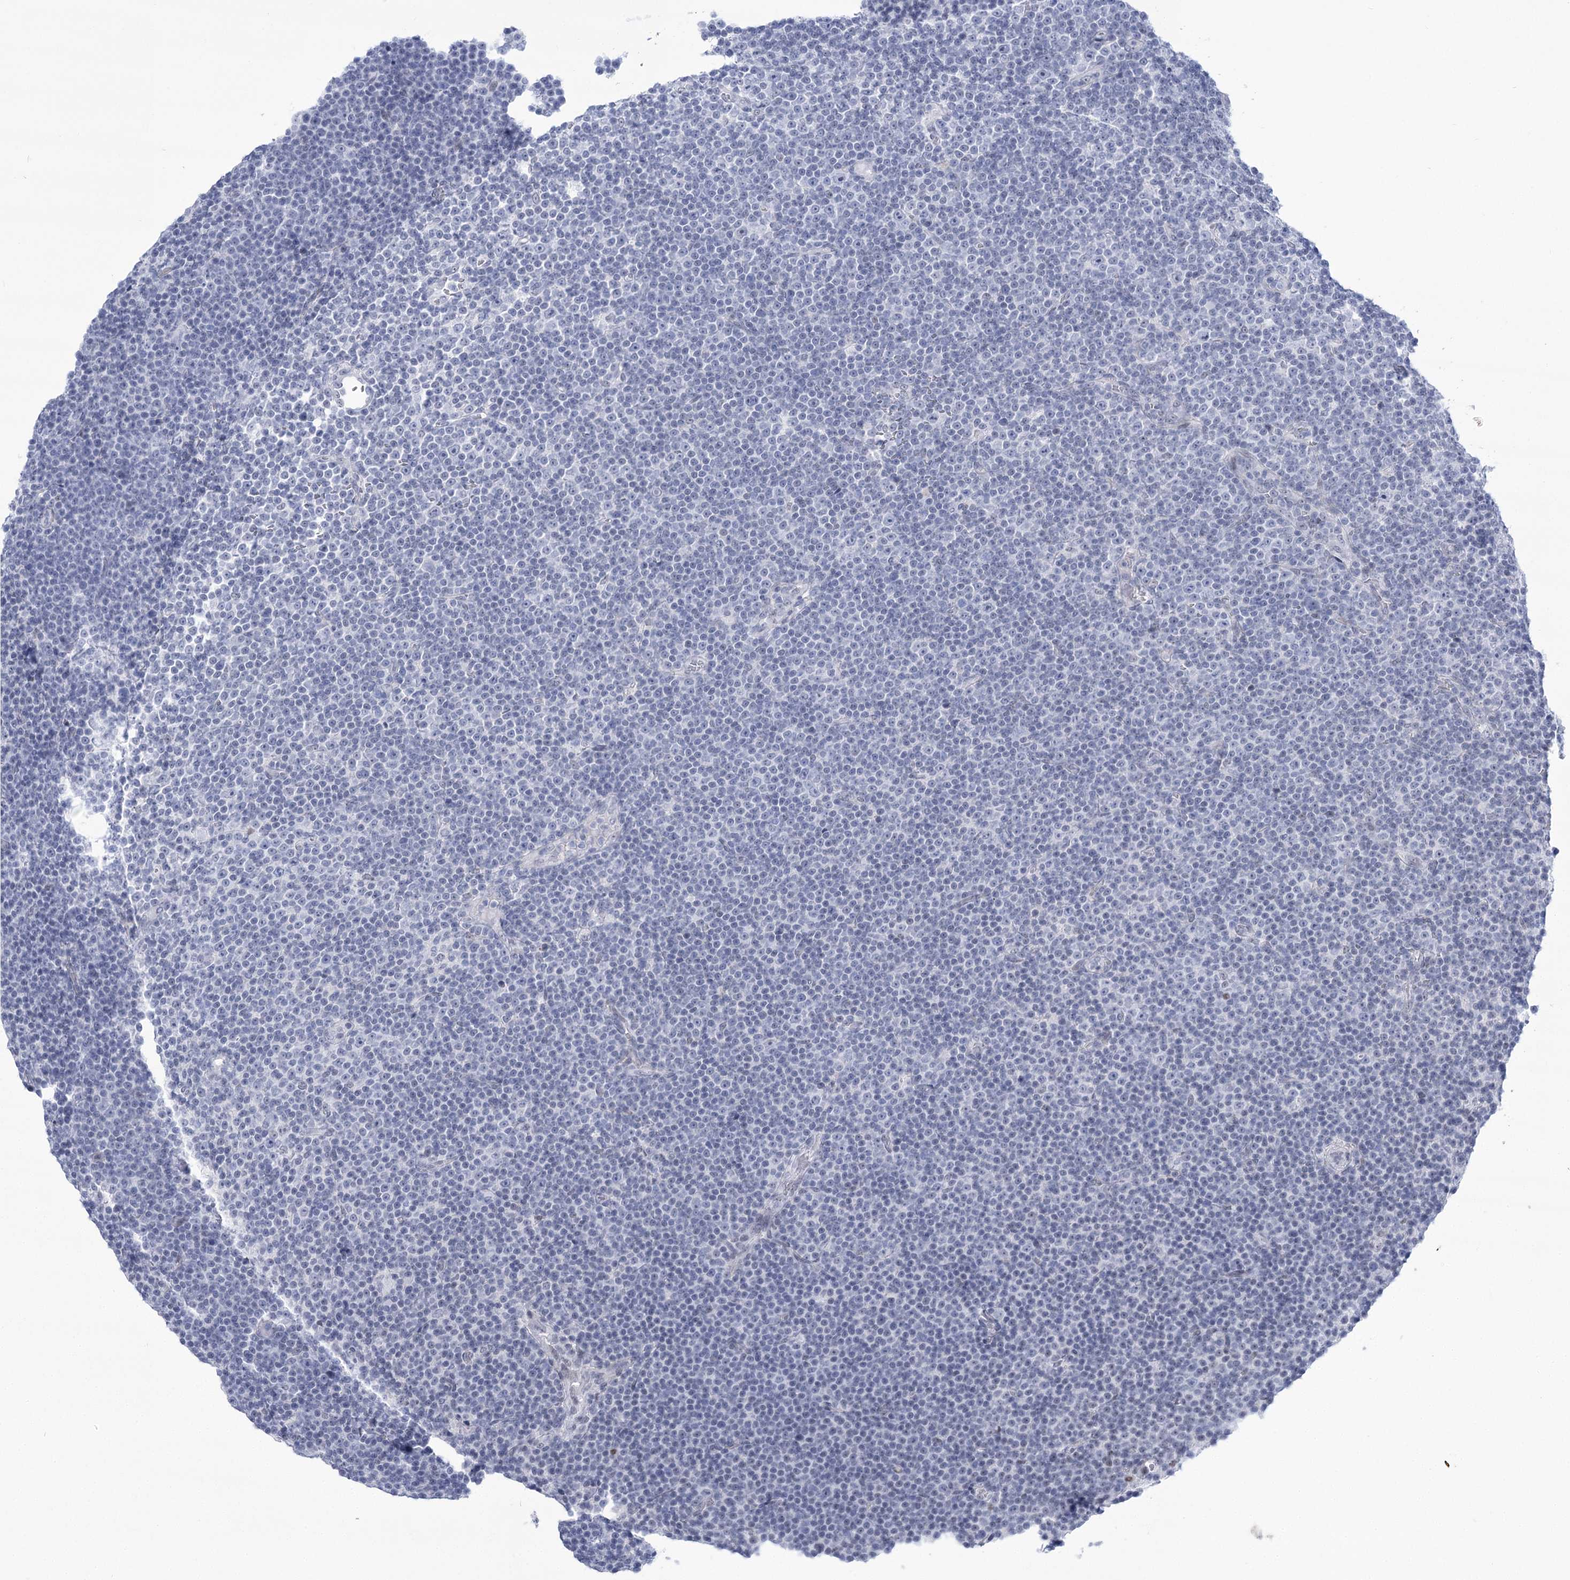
{"staining": {"intensity": "negative", "quantity": "none", "location": "none"}, "tissue": "lymphoma", "cell_type": "Tumor cells", "image_type": "cancer", "snomed": [{"axis": "morphology", "description": "Malignant lymphoma, non-Hodgkin's type, Low grade"}, {"axis": "topography", "description": "Lymph node"}], "caption": "IHC photomicrograph of human lymphoma stained for a protein (brown), which reveals no positivity in tumor cells.", "gene": "HORMAD1", "patient": {"sex": "female", "age": 67}}